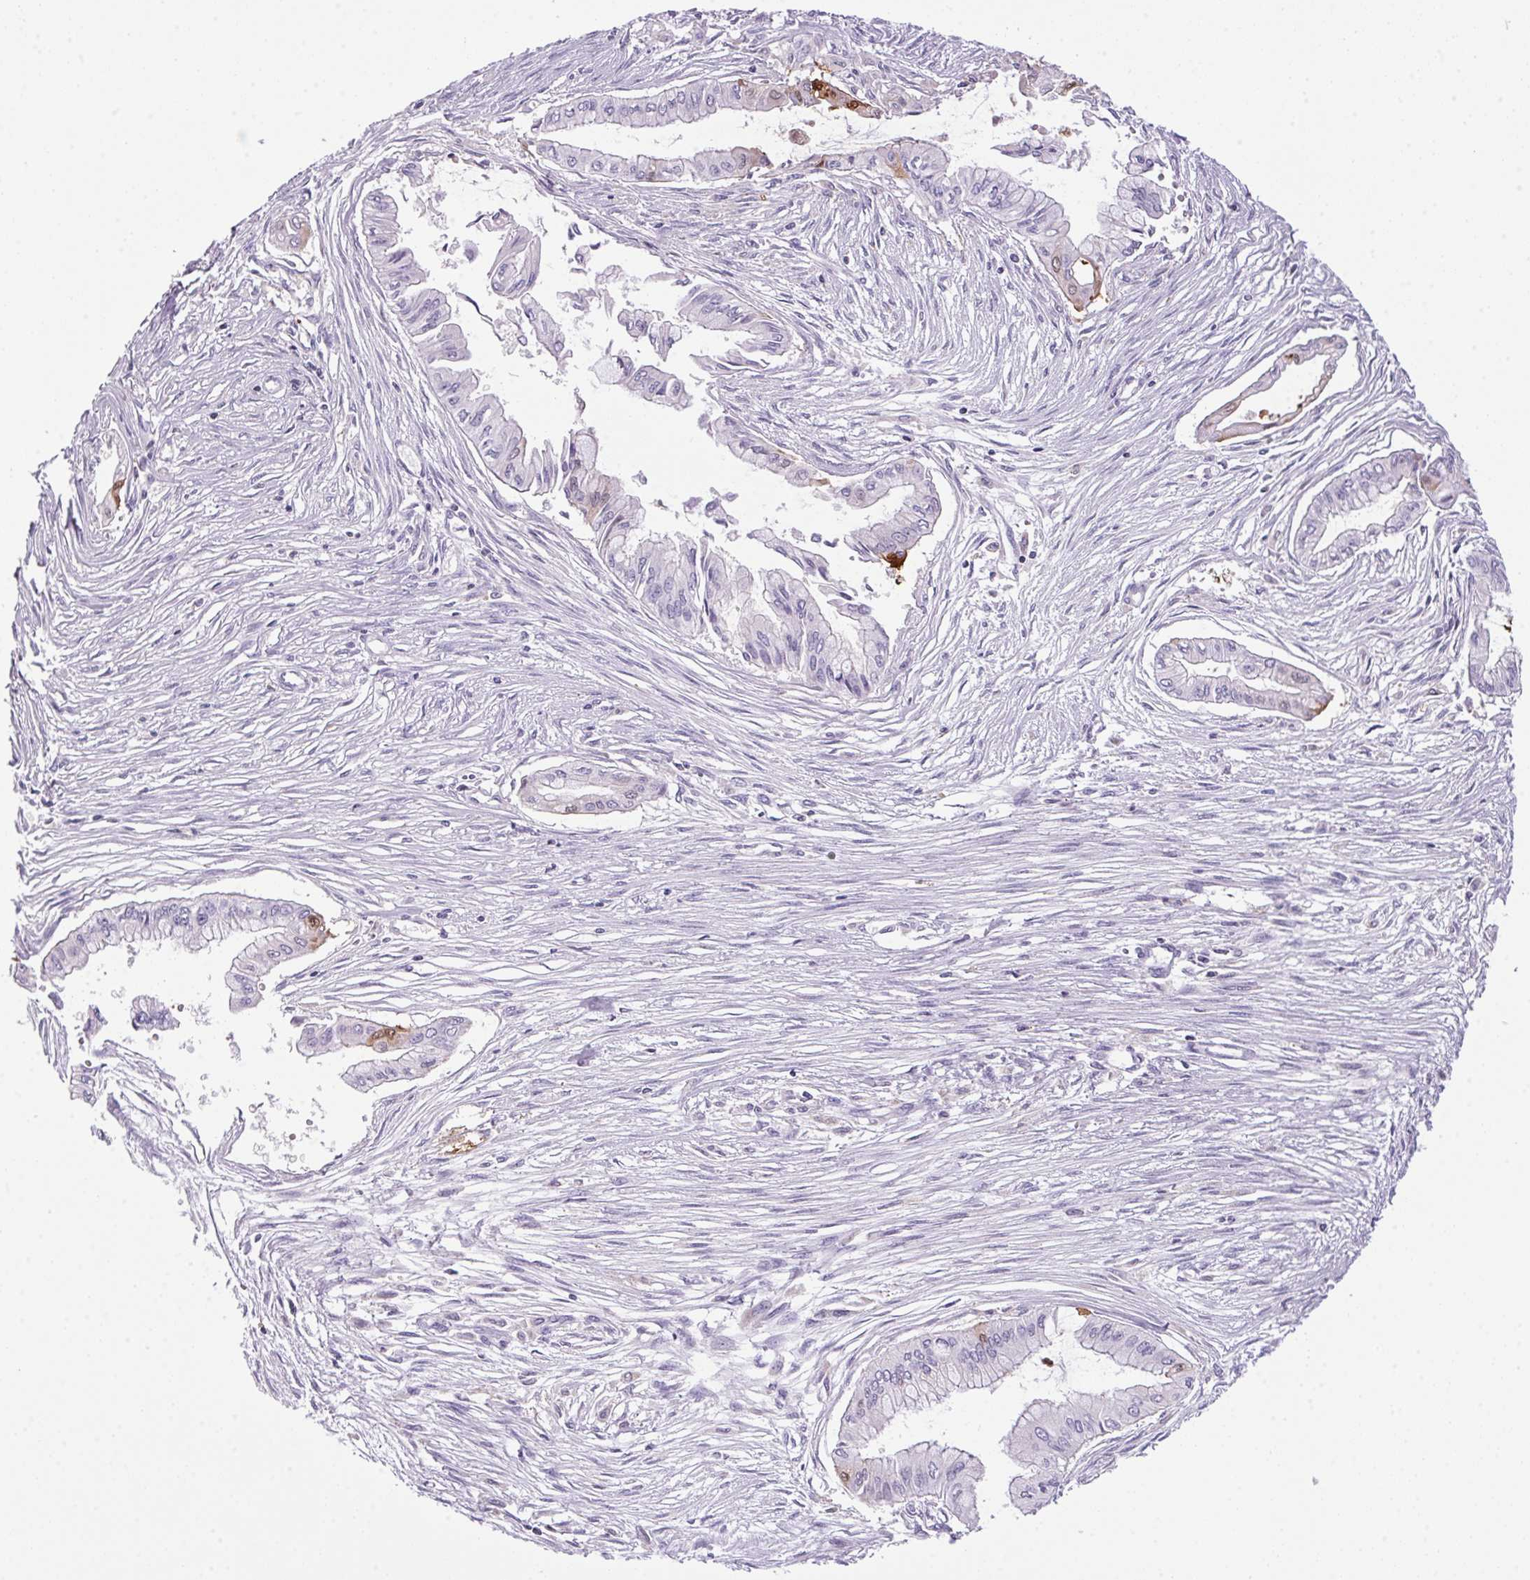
{"staining": {"intensity": "moderate", "quantity": "<25%", "location": "cytoplasmic/membranous"}, "tissue": "pancreatic cancer", "cell_type": "Tumor cells", "image_type": "cancer", "snomed": [{"axis": "morphology", "description": "Adenocarcinoma, NOS"}, {"axis": "topography", "description": "Pancreas"}], "caption": "Pancreatic adenocarcinoma stained with a protein marker exhibits moderate staining in tumor cells.", "gene": "S100A2", "patient": {"sex": "female", "age": 68}}